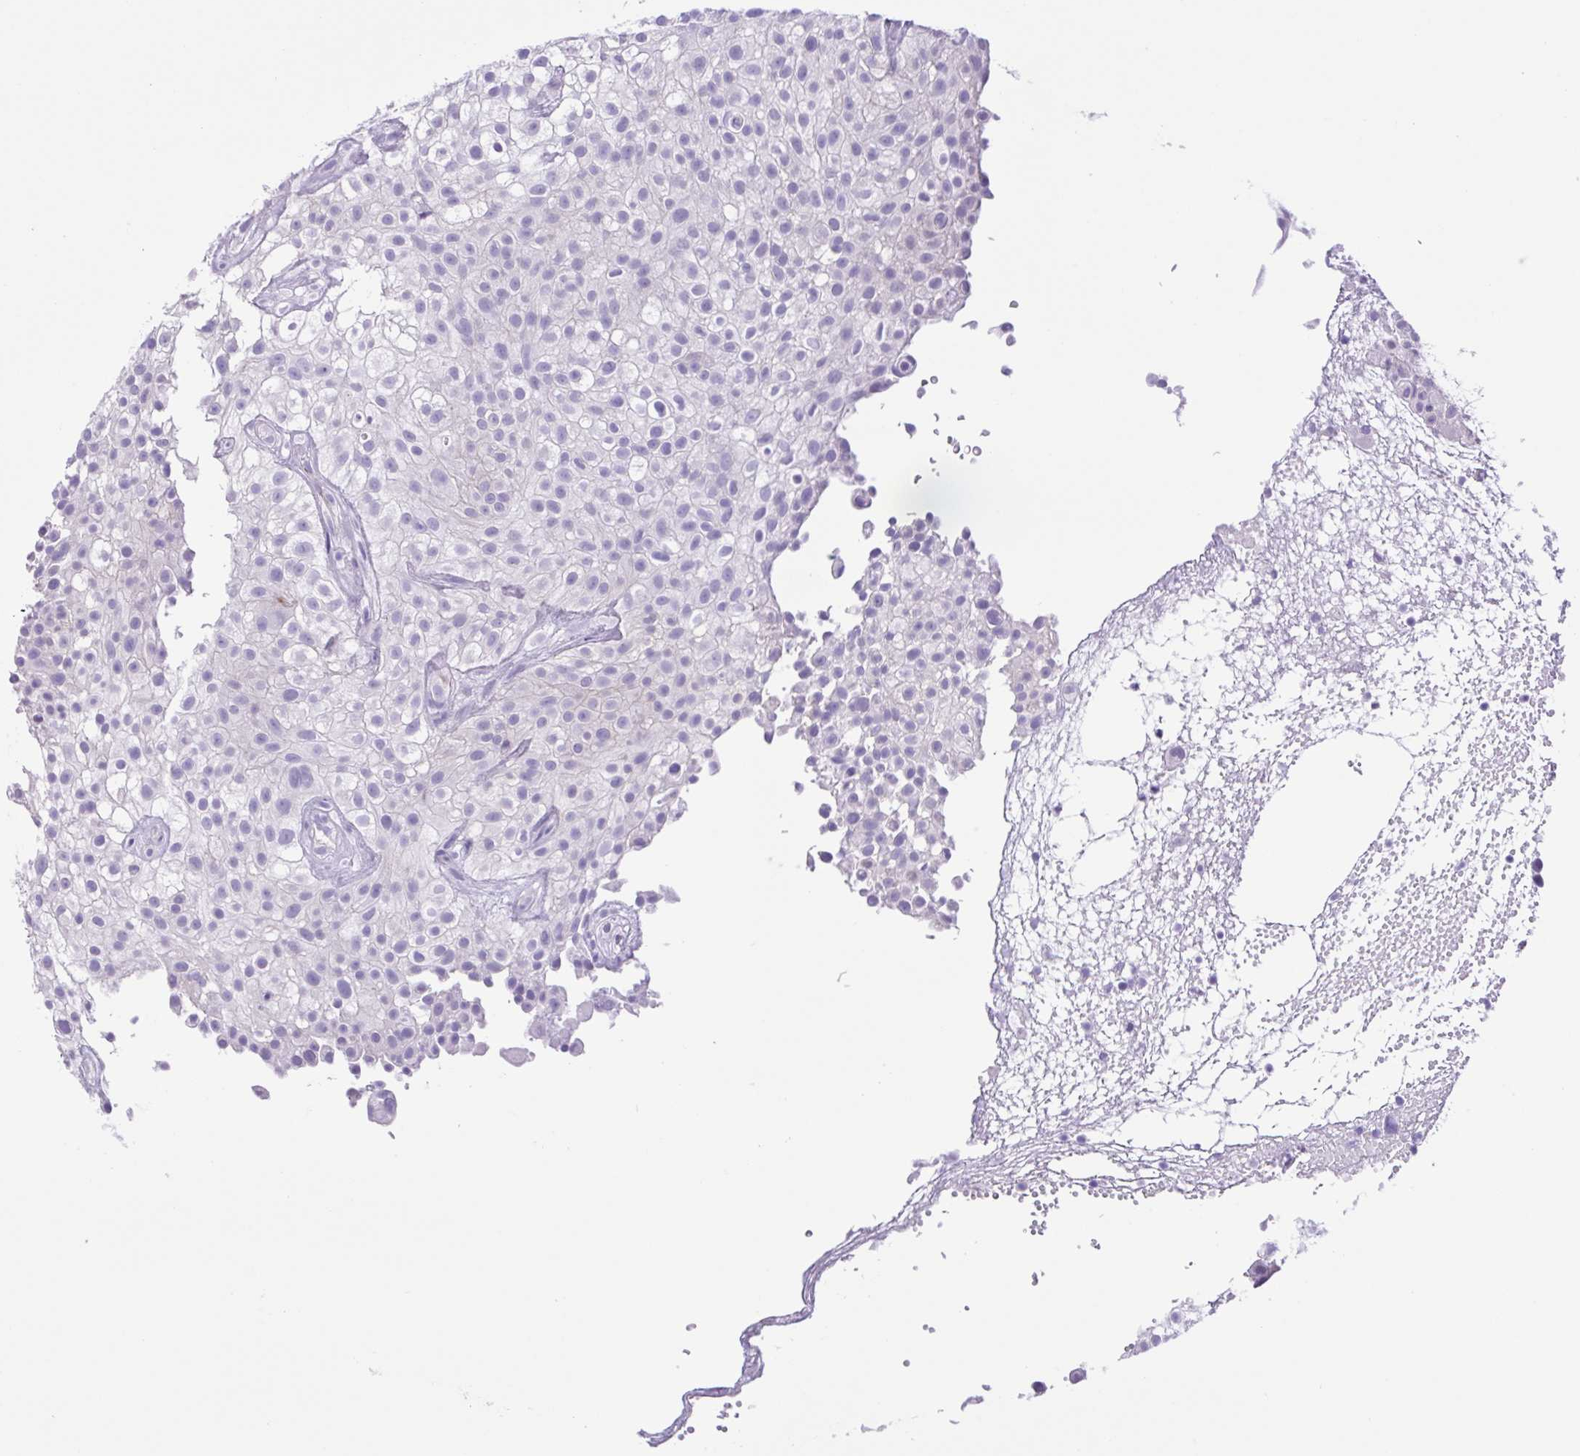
{"staining": {"intensity": "negative", "quantity": "none", "location": "none"}, "tissue": "urothelial cancer", "cell_type": "Tumor cells", "image_type": "cancer", "snomed": [{"axis": "morphology", "description": "Urothelial carcinoma, High grade"}, {"axis": "topography", "description": "Urinary bladder"}], "caption": "DAB immunohistochemical staining of high-grade urothelial carcinoma exhibits no significant staining in tumor cells.", "gene": "CDSN", "patient": {"sex": "male", "age": 56}}